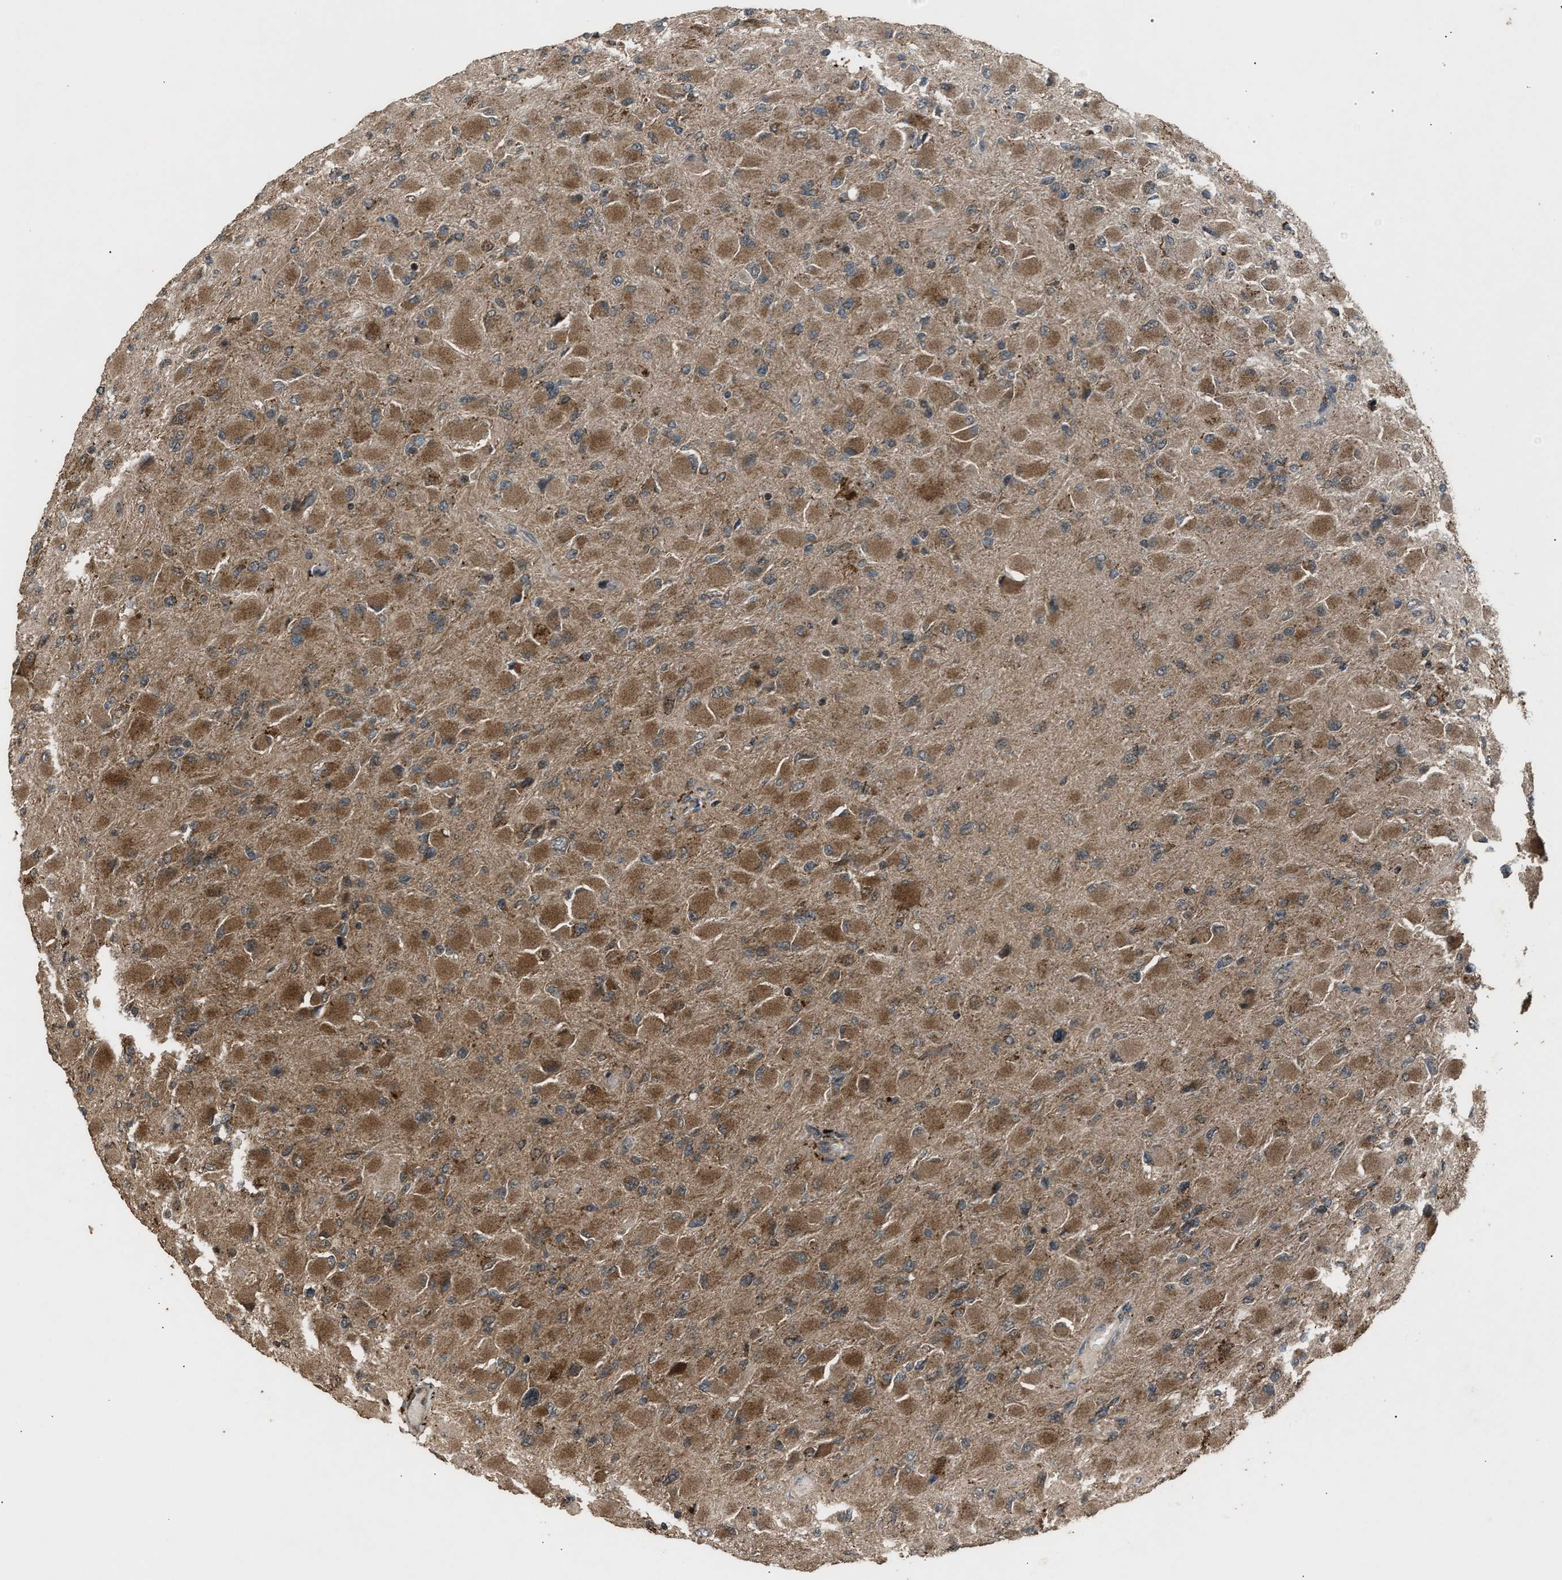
{"staining": {"intensity": "moderate", "quantity": ">75%", "location": "cytoplasmic/membranous"}, "tissue": "glioma", "cell_type": "Tumor cells", "image_type": "cancer", "snomed": [{"axis": "morphology", "description": "Glioma, malignant, High grade"}, {"axis": "topography", "description": "Cerebral cortex"}], "caption": "The photomicrograph exhibits staining of glioma, revealing moderate cytoplasmic/membranous protein positivity (brown color) within tumor cells.", "gene": "PSMD1", "patient": {"sex": "female", "age": 36}}